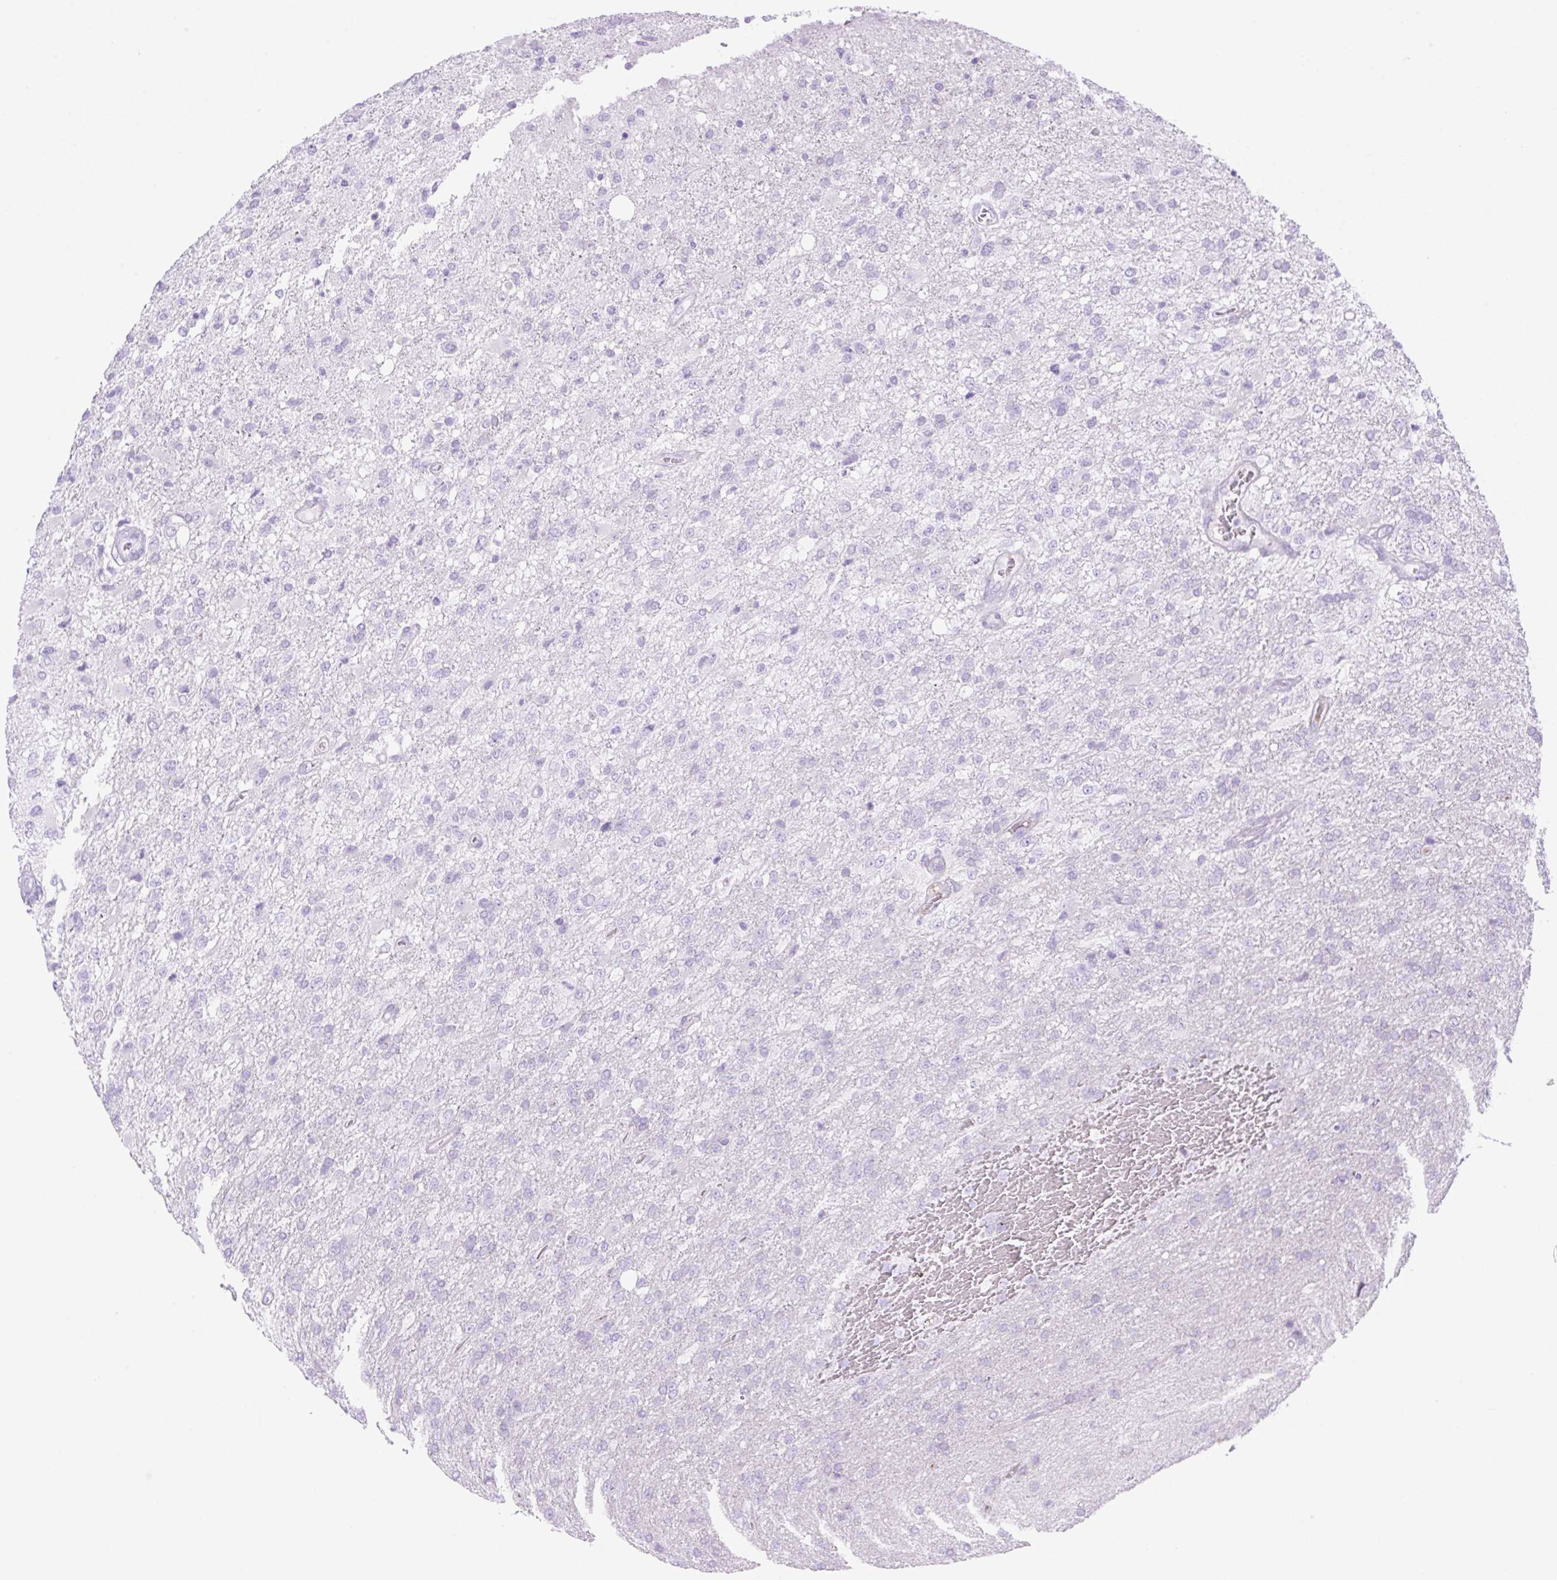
{"staining": {"intensity": "negative", "quantity": "none", "location": "none"}, "tissue": "glioma", "cell_type": "Tumor cells", "image_type": "cancer", "snomed": [{"axis": "morphology", "description": "Glioma, malignant, High grade"}, {"axis": "topography", "description": "Brain"}], "caption": "The immunohistochemistry micrograph has no significant positivity in tumor cells of glioma tissue.", "gene": "CDX1", "patient": {"sex": "female", "age": 74}}